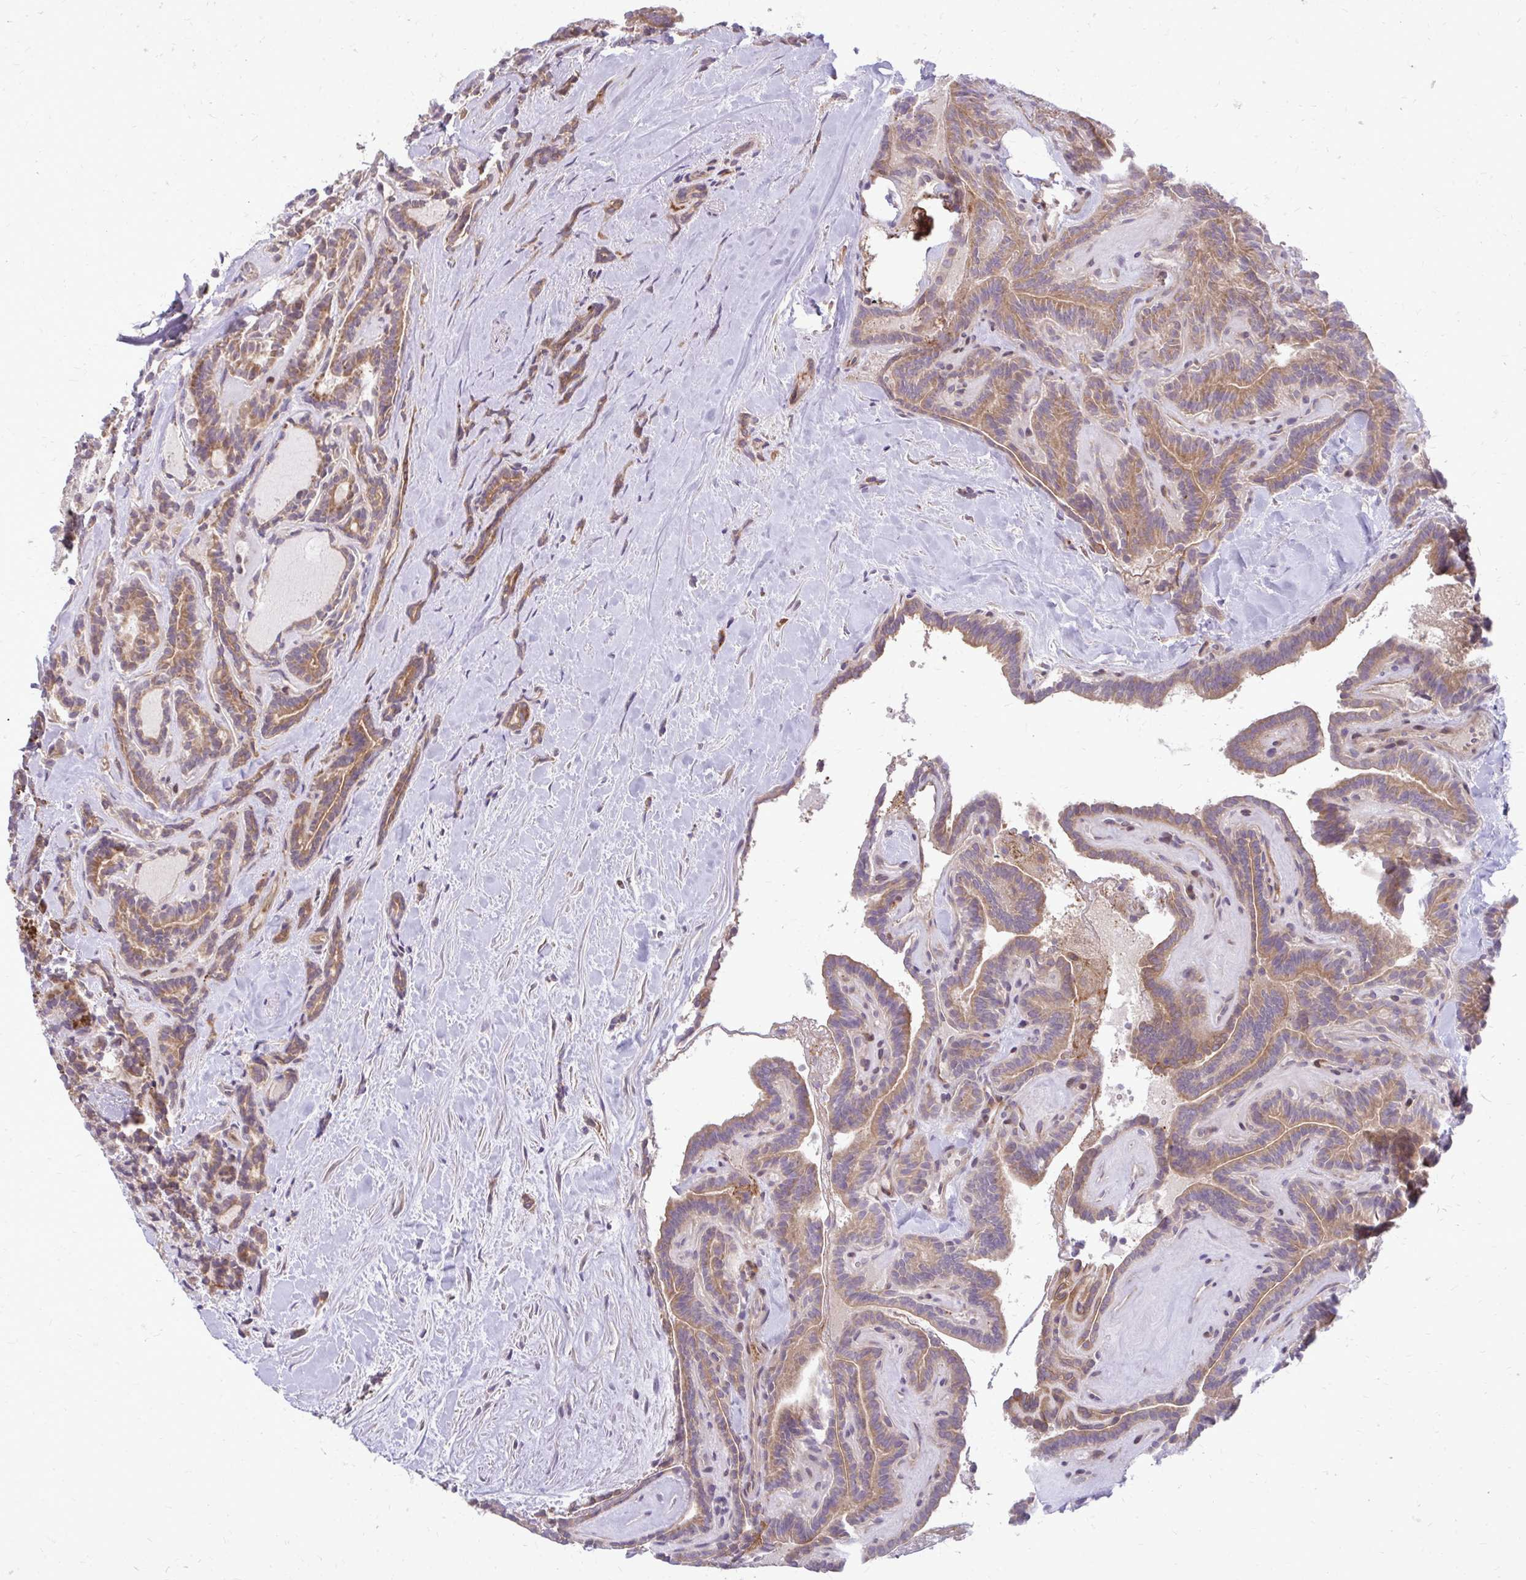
{"staining": {"intensity": "moderate", "quantity": ">75%", "location": "cytoplasmic/membranous"}, "tissue": "thyroid cancer", "cell_type": "Tumor cells", "image_type": "cancer", "snomed": [{"axis": "morphology", "description": "Papillary adenocarcinoma, NOS"}, {"axis": "topography", "description": "Thyroid gland"}], "caption": "Human thyroid cancer stained for a protein (brown) shows moderate cytoplasmic/membranous positive staining in approximately >75% of tumor cells.", "gene": "OXNAD1", "patient": {"sex": "female", "age": 21}}